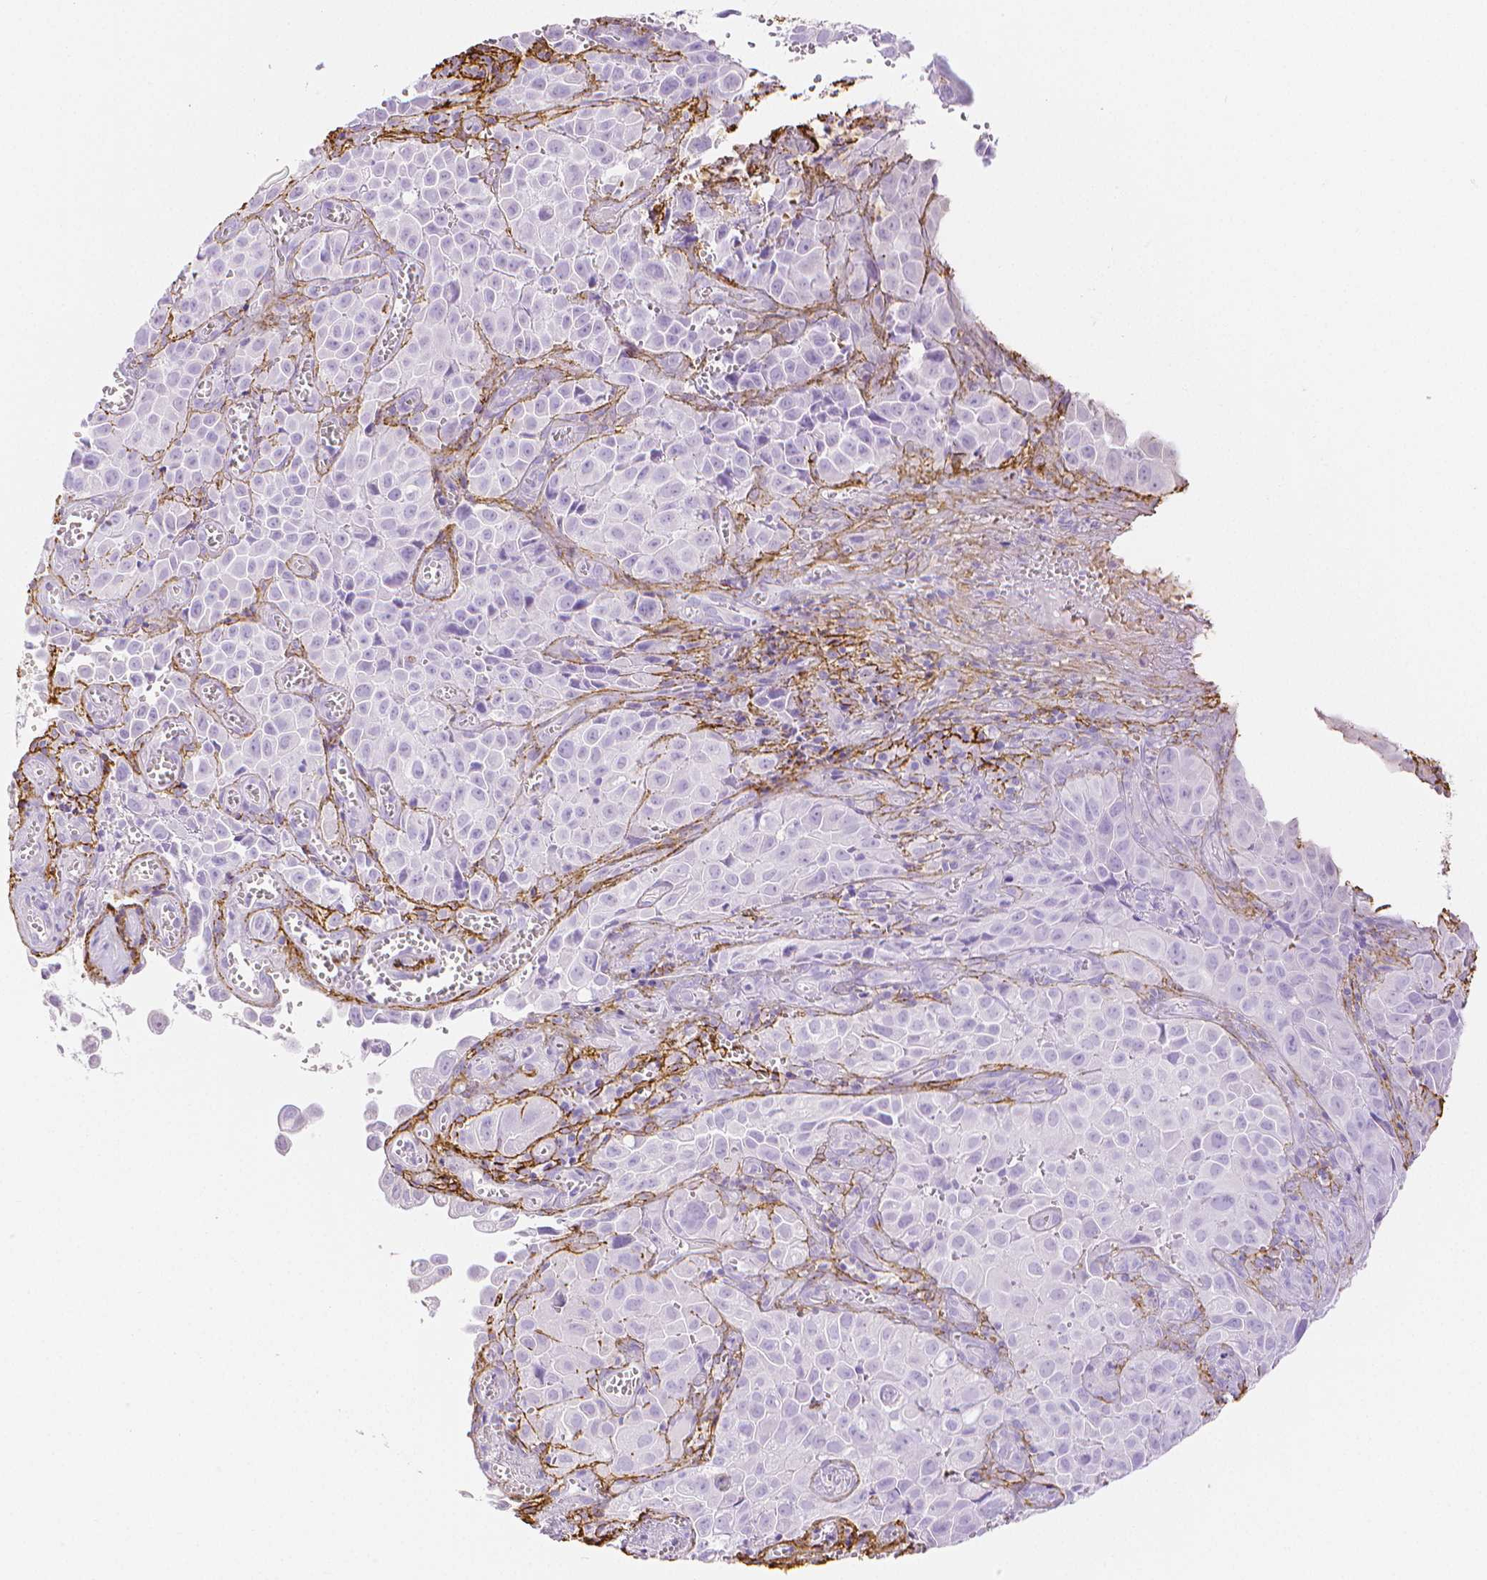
{"staining": {"intensity": "negative", "quantity": "none", "location": "none"}, "tissue": "cervical cancer", "cell_type": "Tumor cells", "image_type": "cancer", "snomed": [{"axis": "morphology", "description": "Squamous cell carcinoma, NOS"}, {"axis": "topography", "description": "Cervix"}], "caption": "This is a histopathology image of immunohistochemistry staining of squamous cell carcinoma (cervical), which shows no expression in tumor cells.", "gene": "FBN1", "patient": {"sex": "female", "age": 55}}